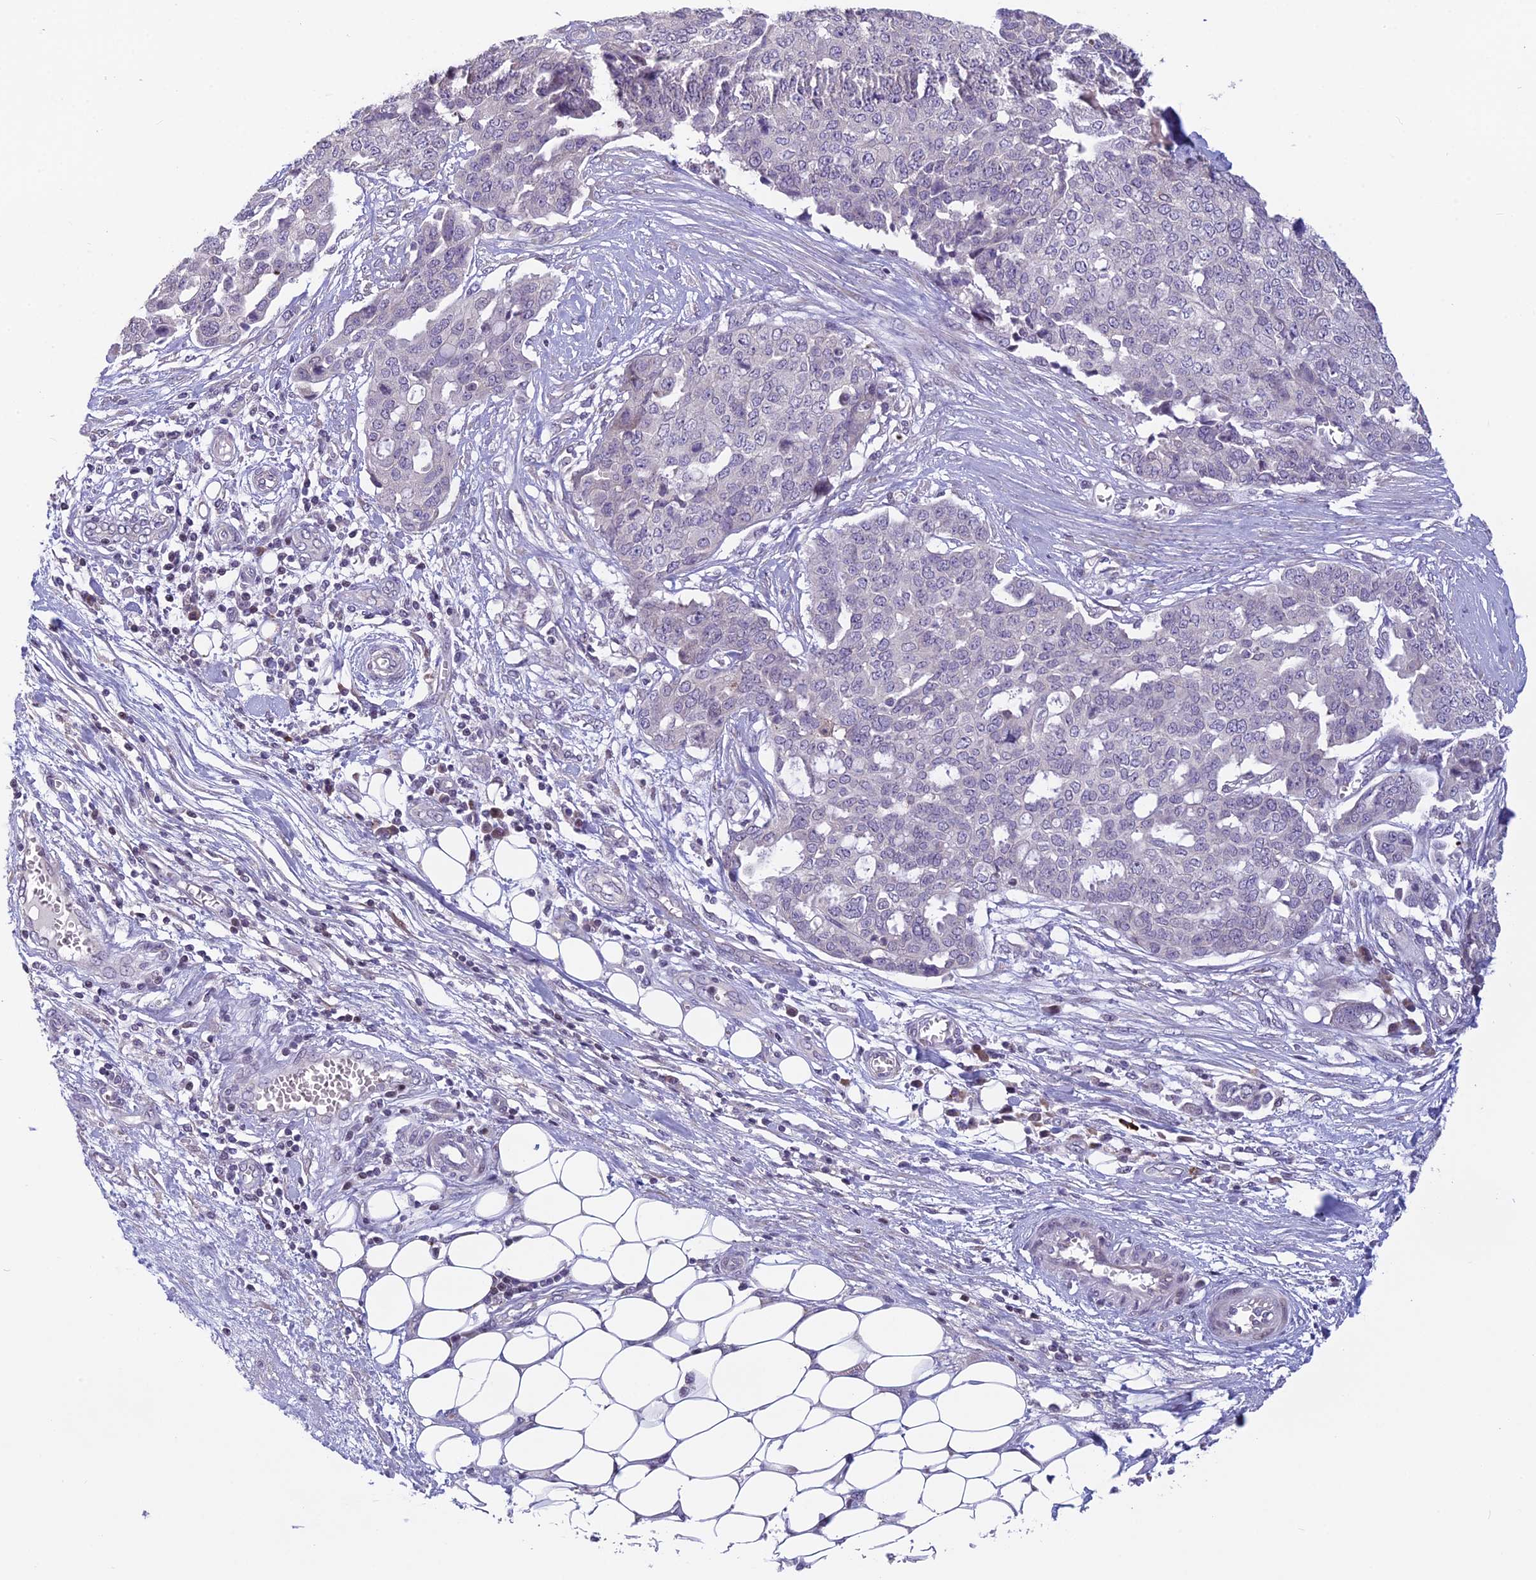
{"staining": {"intensity": "negative", "quantity": "none", "location": "none"}, "tissue": "ovarian cancer", "cell_type": "Tumor cells", "image_type": "cancer", "snomed": [{"axis": "morphology", "description": "Cystadenocarcinoma, serous, NOS"}, {"axis": "topography", "description": "Soft tissue"}, {"axis": "topography", "description": "Ovary"}], "caption": "A high-resolution image shows IHC staining of serous cystadenocarcinoma (ovarian), which displays no significant expression in tumor cells.", "gene": "TMEM134", "patient": {"sex": "female", "age": 57}}